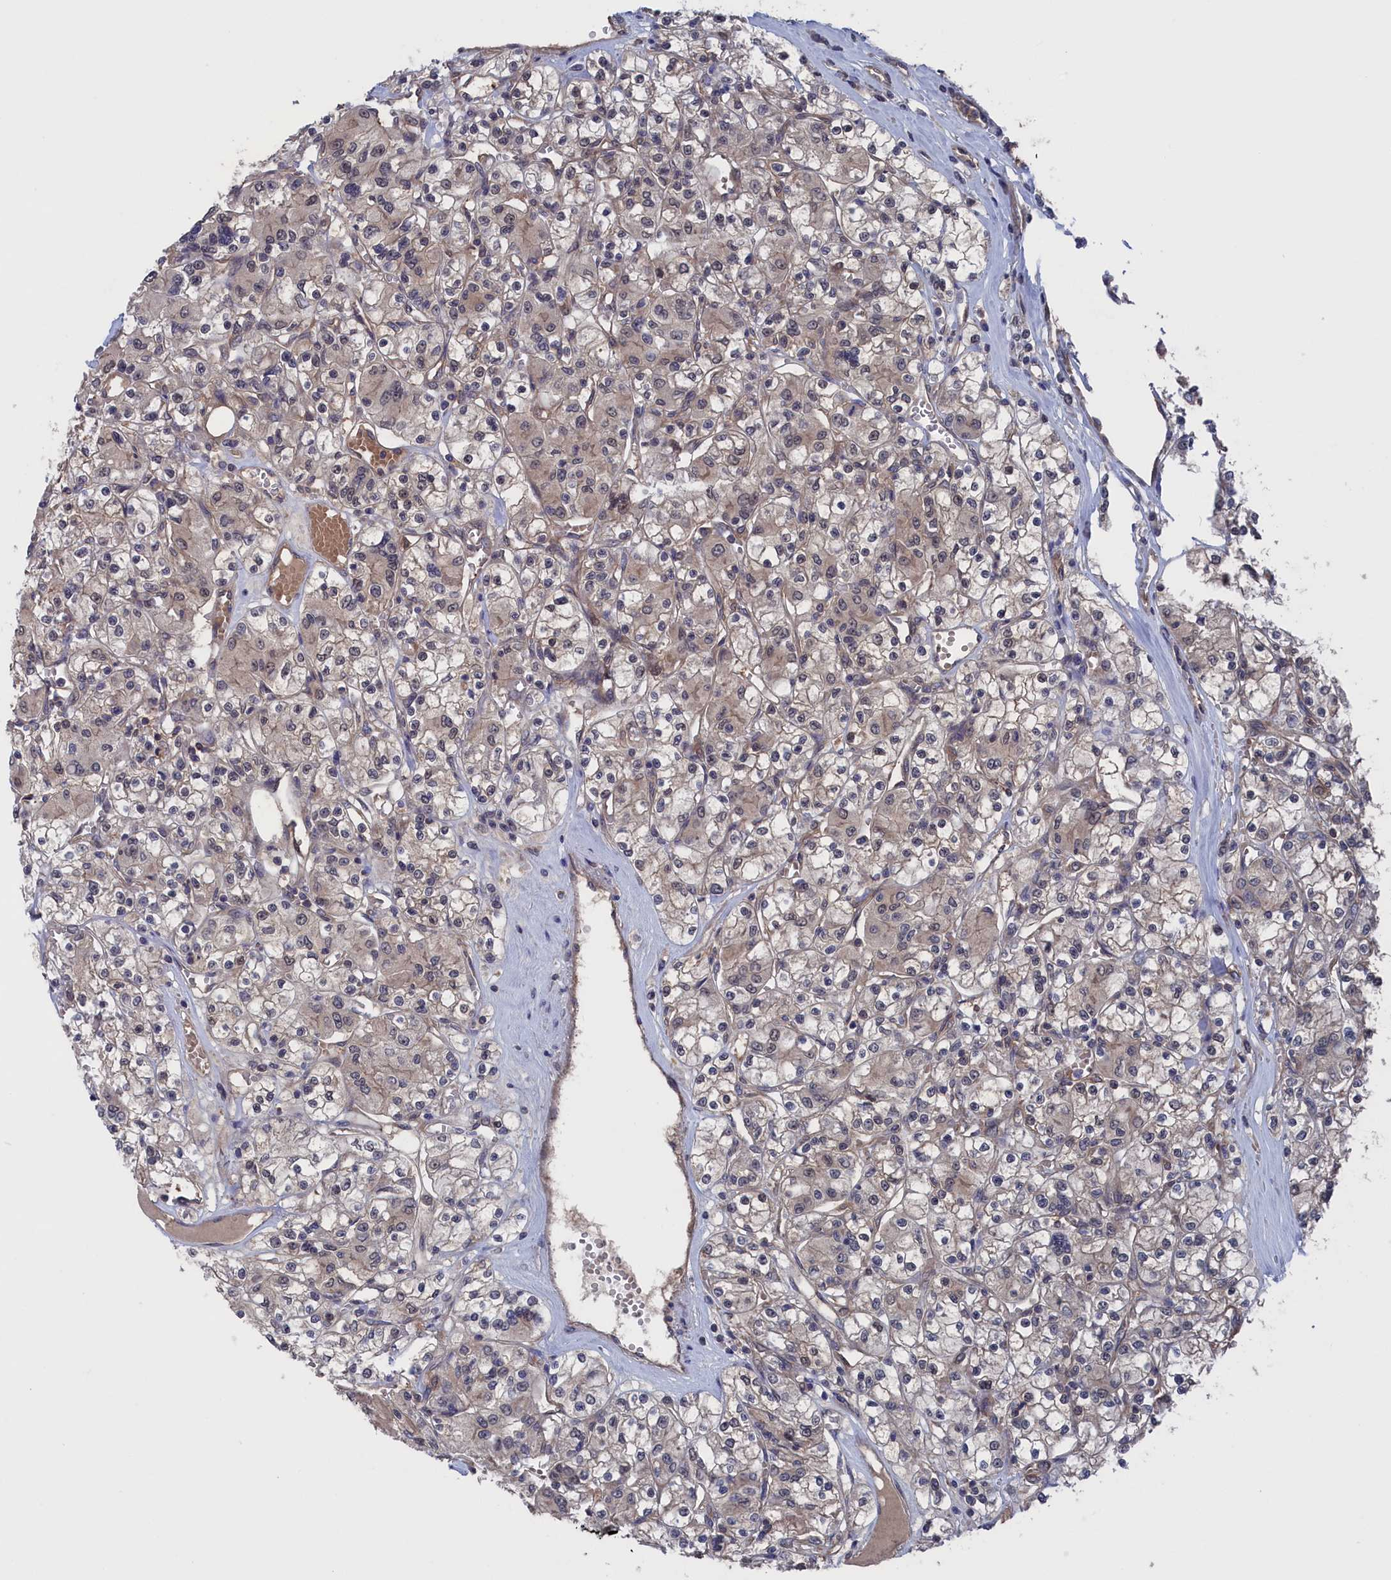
{"staining": {"intensity": "weak", "quantity": "<25%", "location": "cytoplasmic/membranous"}, "tissue": "renal cancer", "cell_type": "Tumor cells", "image_type": "cancer", "snomed": [{"axis": "morphology", "description": "Adenocarcinoma, NOS"}, {"axis": "topography", "description": "Kidney"}], "caption": "This is an immunohistochemistry image of human renal adenocarcinoma. There is no expression in tumor cells.", "gene": "NUTF2", "patient": {"sex": "female", "age": 59}}